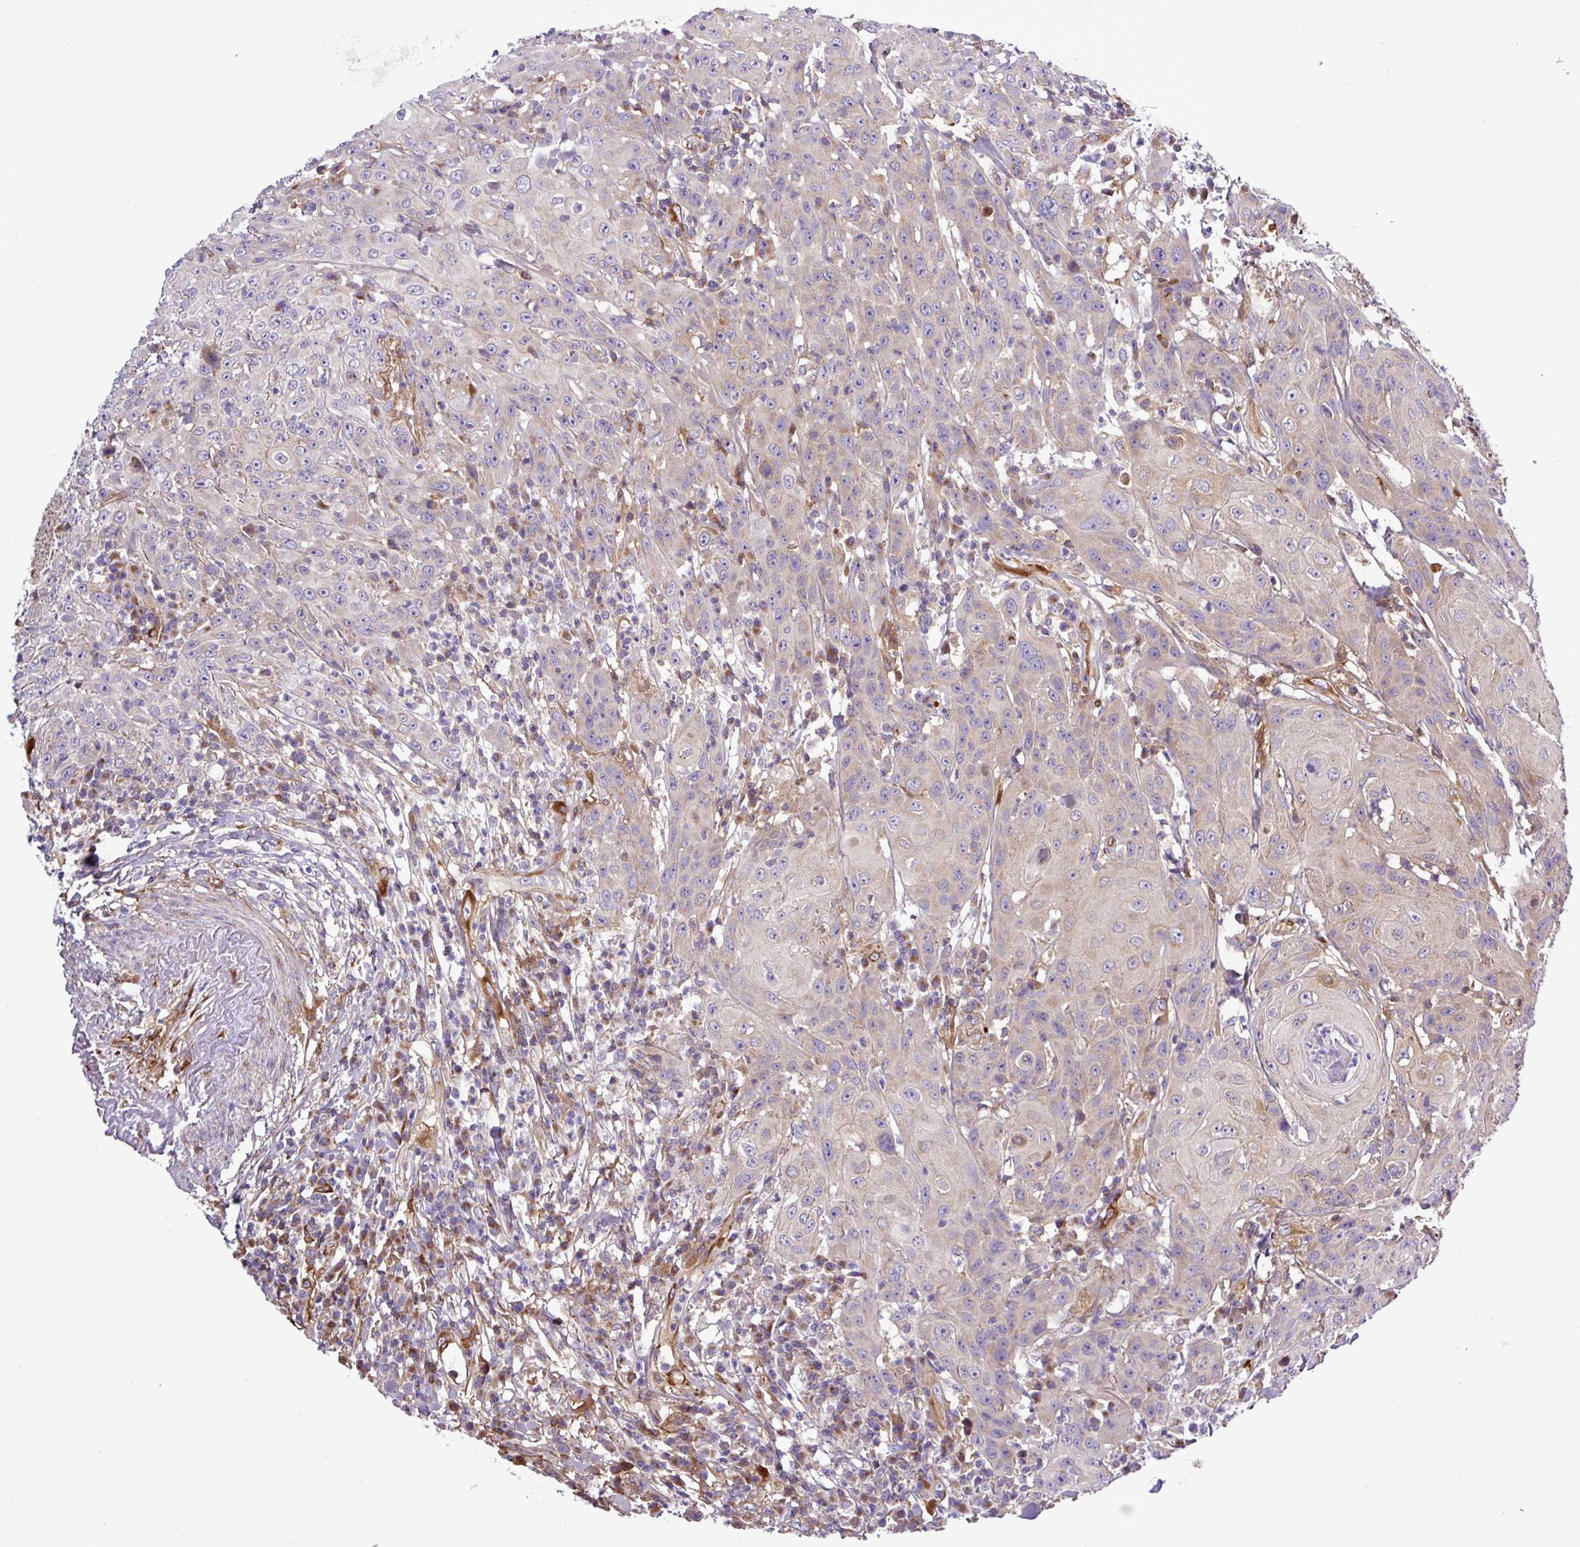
{"staining": {"intensity": "moderate", "quantity": "<25%", "location": "cytoplasmic/membranous"}, "tissue": "head and neck cancer", "cell_type": "Tumor cells", "image_type": "cancer", "snomed": [{"axis": "morphology", "description": "Squamous cell carcinoma, NOS"}, {"axis": "topography", "description": "Skin"}, {"axis": "topography", "description": "Head-Neck"}], "caption": "A high-resolution histopathology image shows immunohistochemistry staining of head and neck squamous cell carcinoma, which shows moderate cytoplasmic/membranous staining in approximately <25% of tumor cells.", "gene": "CWH43", "patient": {"sex": "male", "age": 80}}